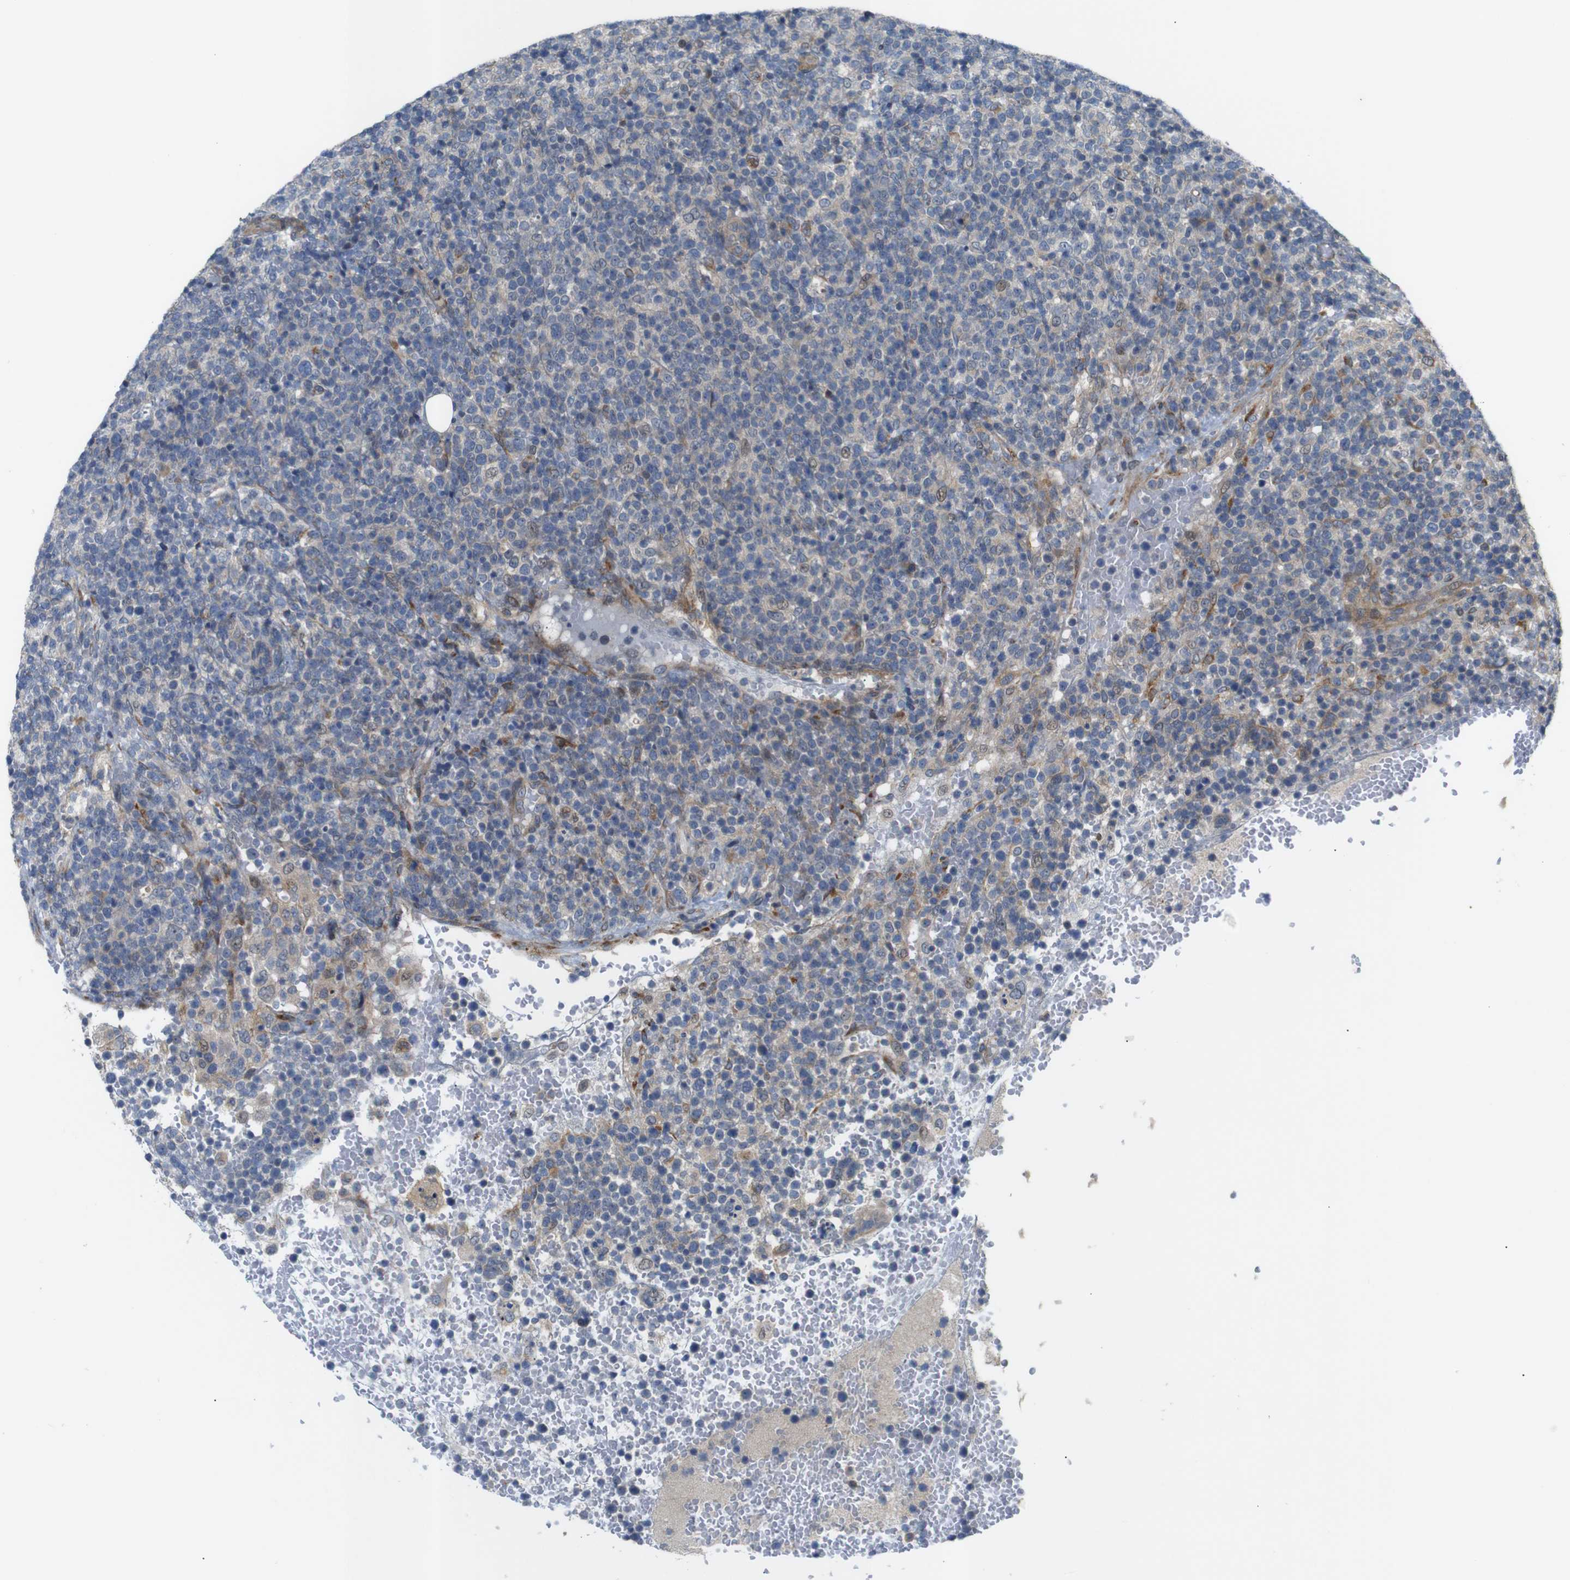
{"staining": {"intensity": "negative", "quantity": "none", "location": "none"}, "tissue": "lymphoma", "cell_type": "Tumor cells", "image_type": "cancer", "snomed": [{"axis": "morphology", "description": "Malignant lymphoma, non-Hodgkin's type, High grade"}, {"axis": "topography", "description": "Lymph node"}], "caption": "A micrograph of malignant lymphoma, non-Hodgkin's type (high-grade) stained for a protein shows no brown staining in tumor cells.", "gene": "P3H2", "patient": {"sex": "male", "age": 61}}